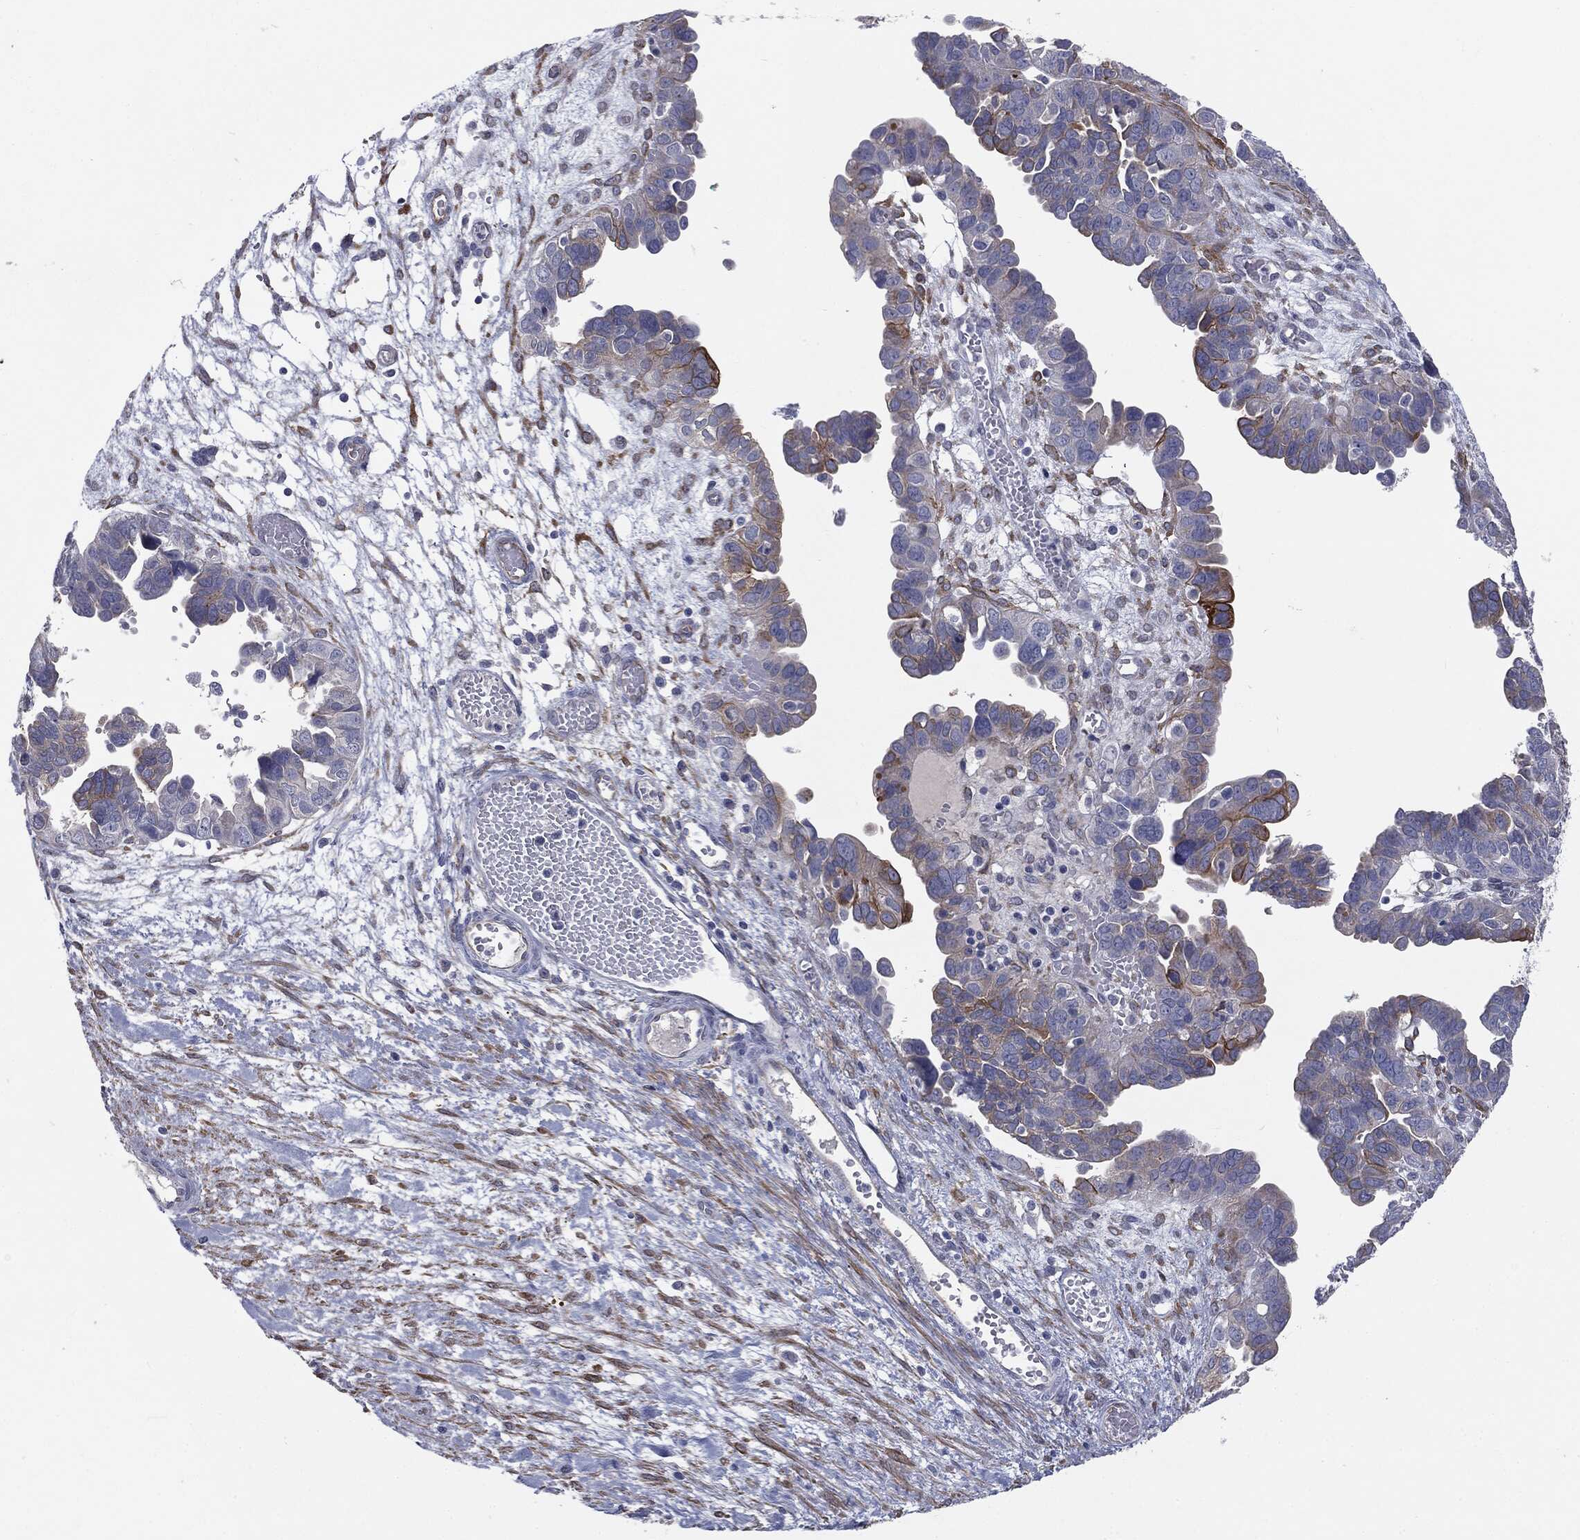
{"staining": {"intensity": "moderate", "quantity": "<25%", "location": "cytoplasmic/membranous"}, "tissue": "ovarian cancer", "cell_type": "Tumor cells", "image_type": "cancer", "snomed": [{"axis": "morphology", "description": "Cystadenocarcinoma, serous, NOS"}, {"axis": "topography", "description": "Ovary"}], "caption": "Immunohistochemical staining of human ovarian cancer reveals low levels of moderate cytoplasmic/membranous protein staining in about <25% of tumor cells.", "gene": "KRT5", "patient": {"sex": "female", "age": 64}}